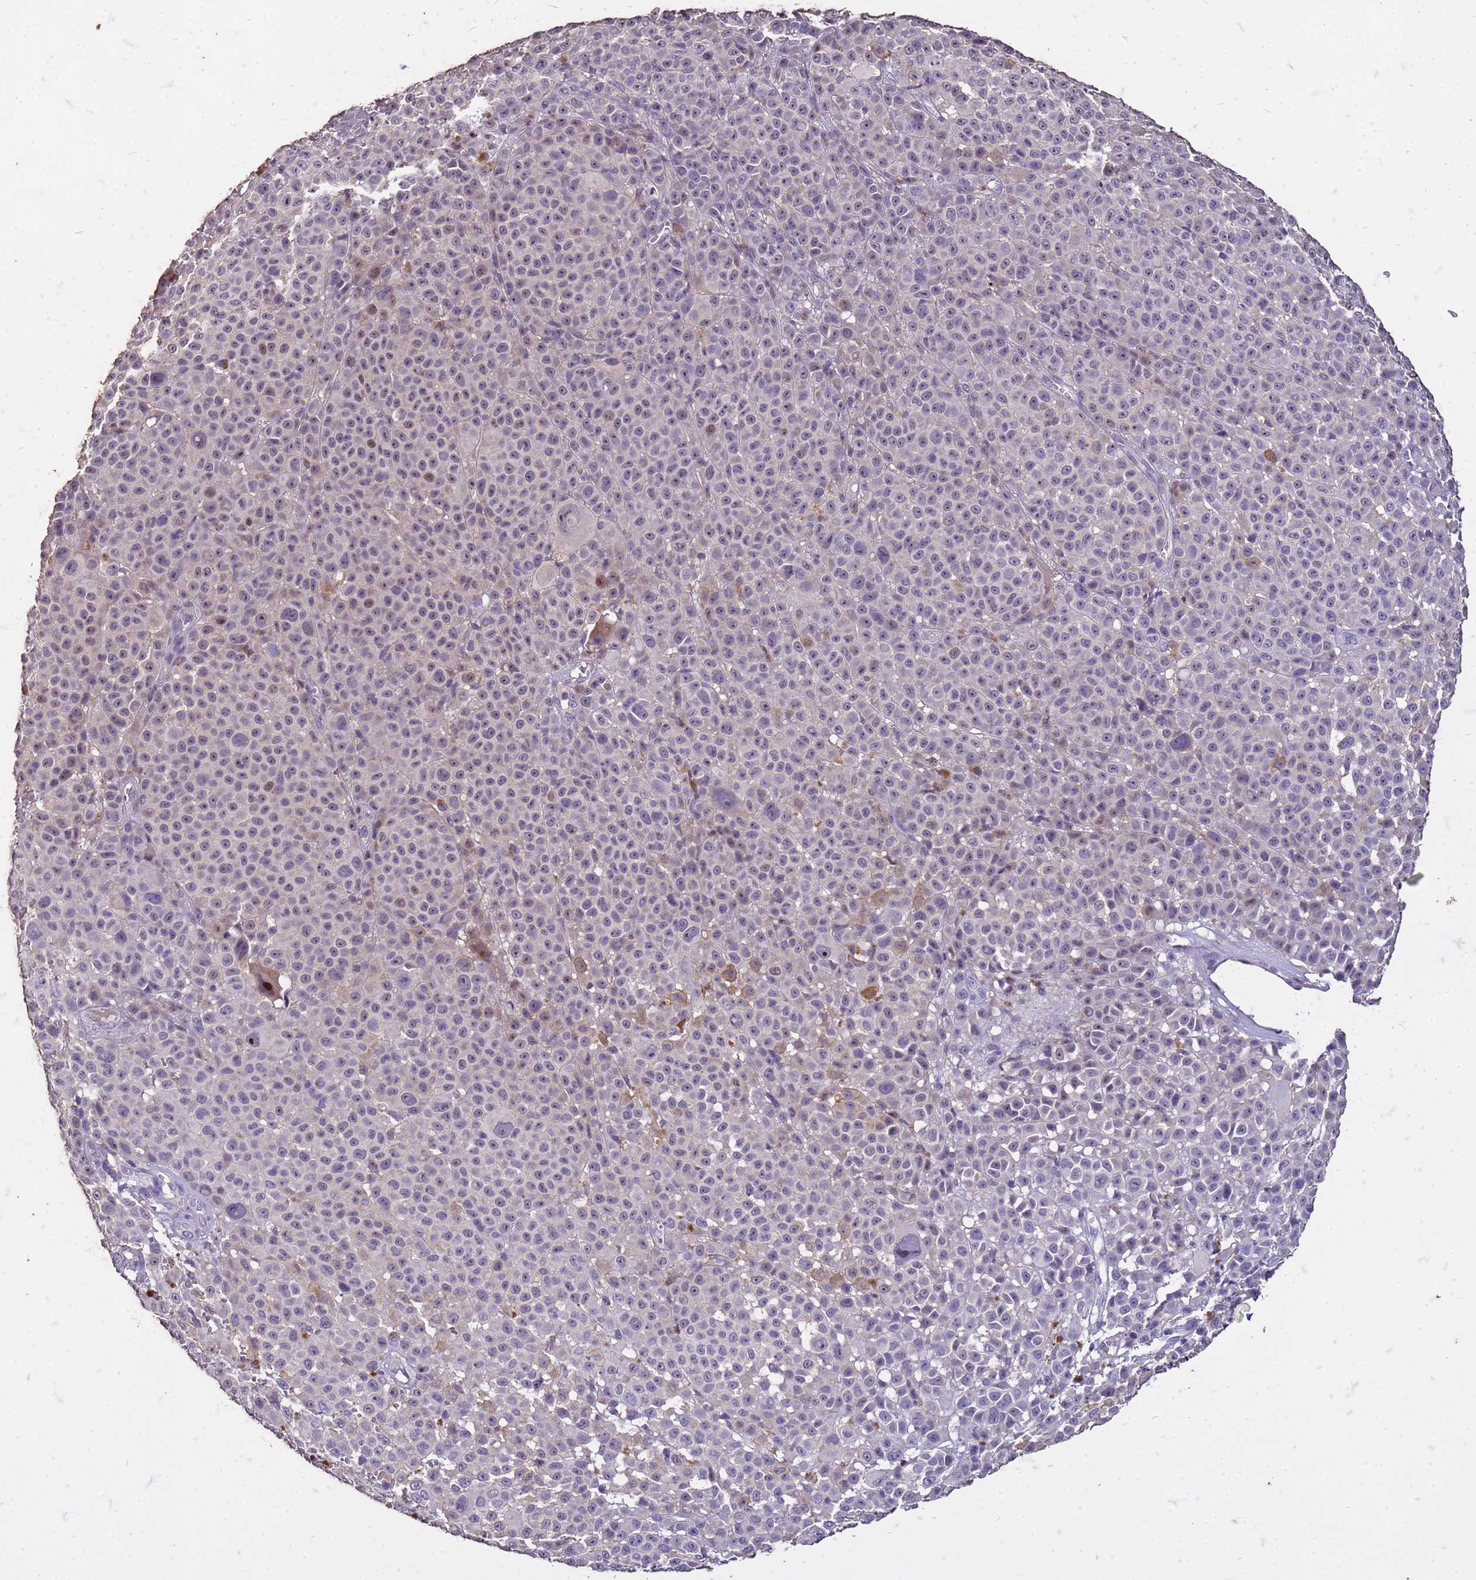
{"staining": {"intensity": "negative", "quantity": "none", "location": "none"}, "tissue": "melanoma", "cell_type": "Tumor cells", "image_type": "cancer", "snomed": [{"axis": "morphology", "description": "Malignant melanoma, NOS"}, {"axis": "topography", "description": "Skin"}], "caption": "Histopathology image shows no protein staining in tumor cells of melanoma tissue. (Stains: DAB (3,3'-diaminobenzidine) immunohistochemistry with hematoxylin counter stain, Microscopy: brightfield microscopy at high magnification).", "gene": "FAM184B", "patient": {"sex": "female", "age": 94}}